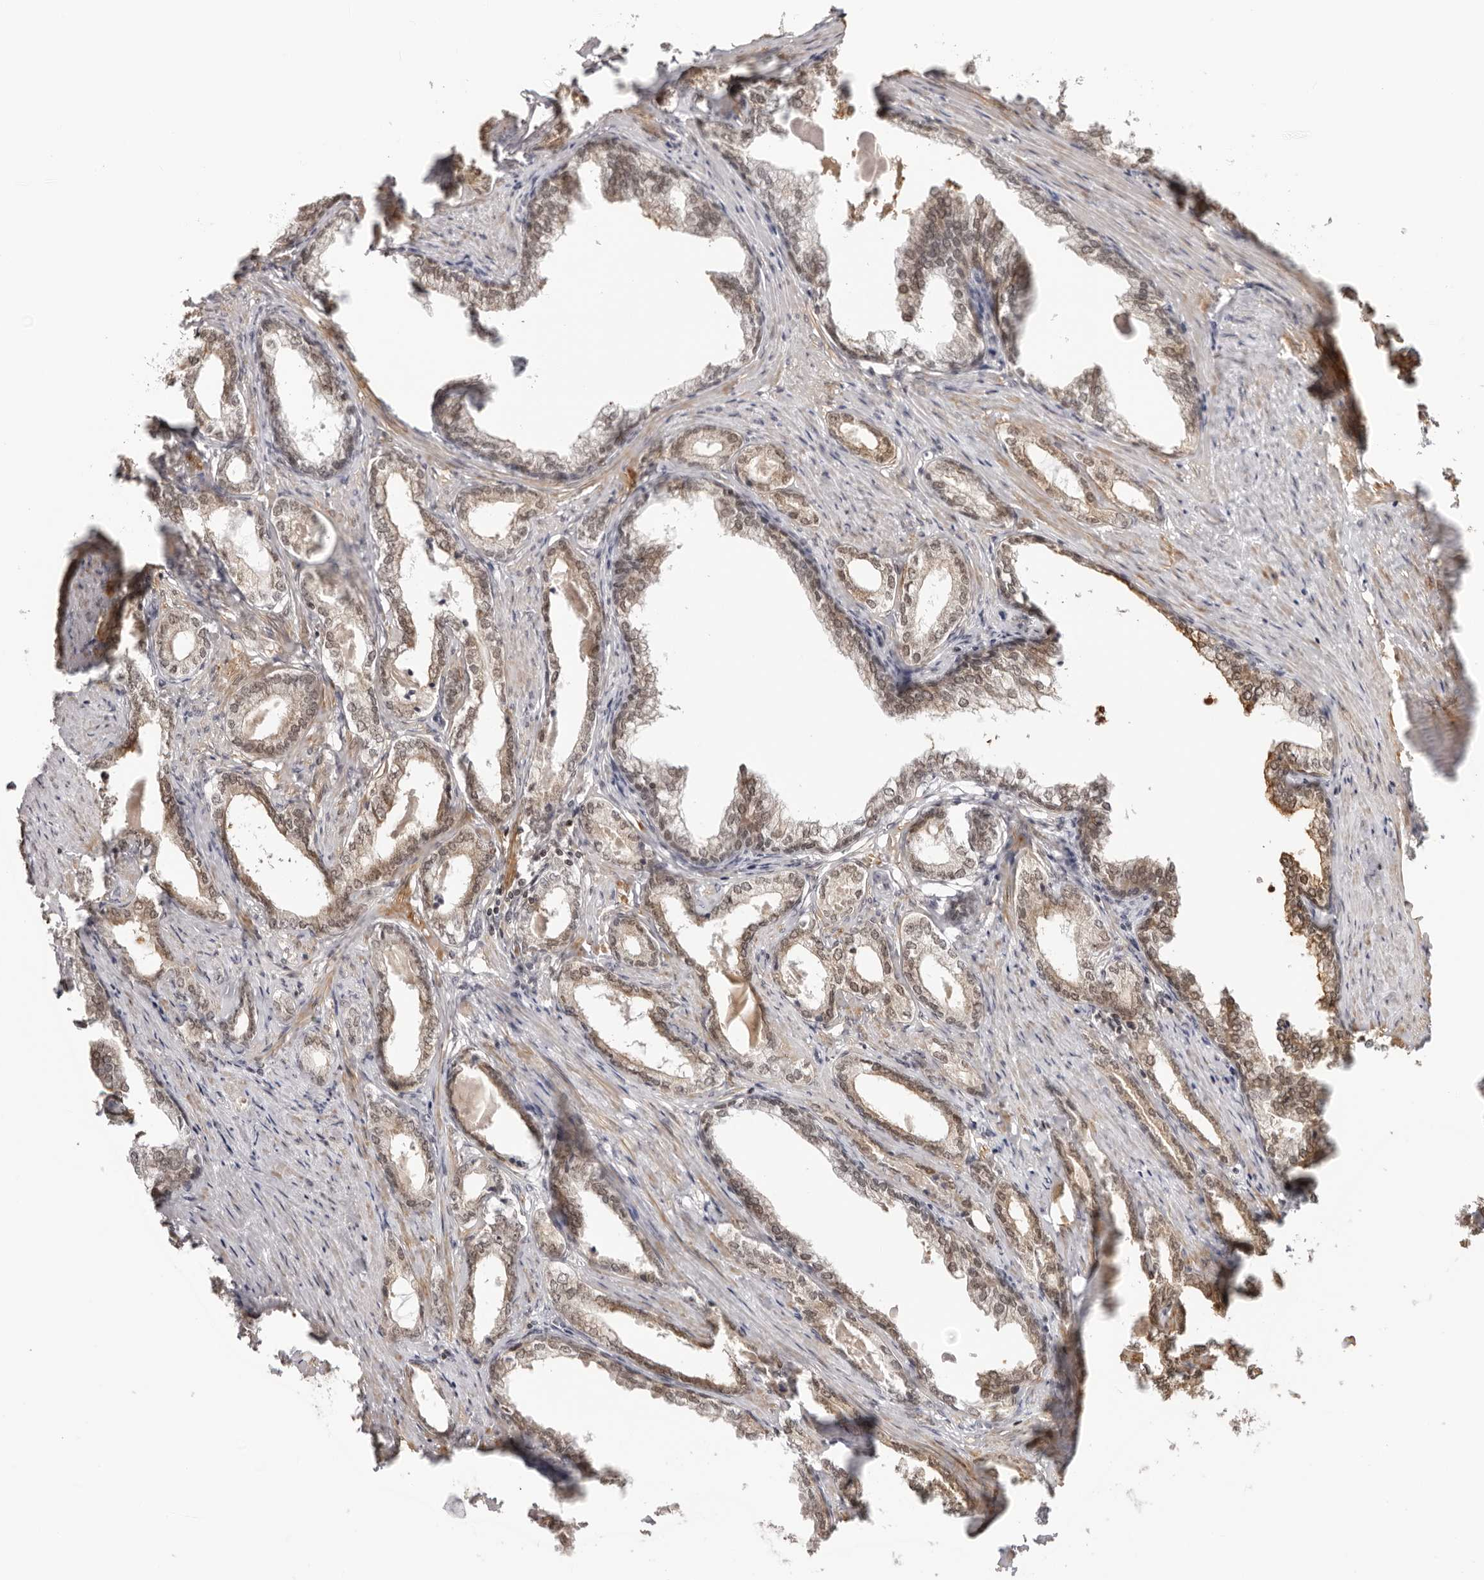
{"staining": {"intensity": "weak", "quantity": "25%-75%", "location": "cytoplasmic/membranous,nuclear"}, "tissue": "prostate cancer", "cell_type": "Tumor cells", "image_type": "cancer", "snomed": [{"axis": "morphology", "description": "Adenocarcinoma, High grade"}, {"axis": "topography", "description": "Prostate"}], "caption": "Protein staining of prostate high-grade adenocarcinoma tissue displays weak cytoplasmic/membranous and nuclear staining in approximately 25%-75% of tumor cells.", "gene": "RNF146", "patient": {"sex": "male", "age": 58}}